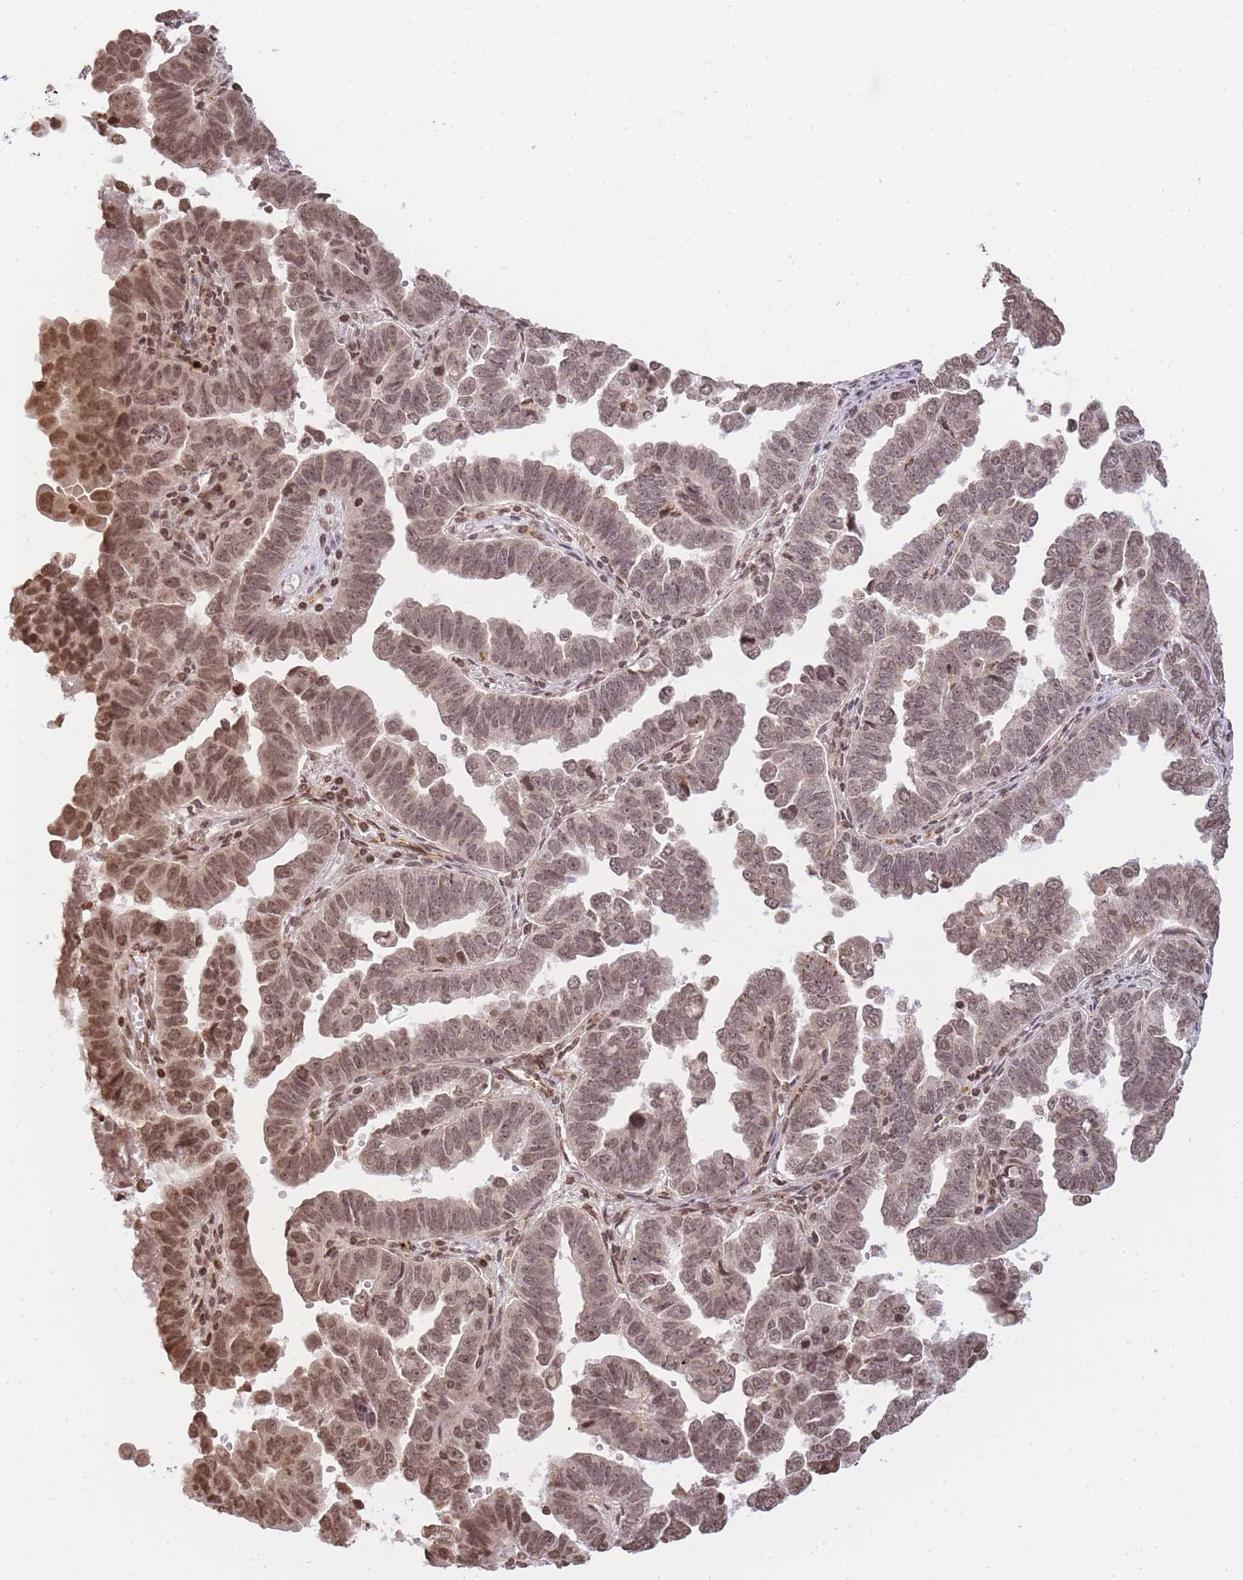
{"staining": {"intensity": "moderate", "quantity": ">75%", "location": "nuclear"}, "tissue": "endometrial cancer", "cell_type": "Tumor cells", "image_type": "cancer", "snomed": [{"axis": "morphology", "description": "Adenocarcinoma, NOS"}, {"axis": "topography", "description": "Endometrium"}], "caption": "High-magnification brightfield microscopy of endometrial cancer (adenocarcinoma) stained with DAB (brown) and counterstained with hematoxylin (blue). tumor cells exhibit moderate nuclear staining is seen in approximately>75% of cells. The protein of interest is stained brown, and the nuclei are stained in blue (DAB (3,3'-diaminobenzidine) IHC with brightfield microscopy, high magnification).", "gene": "WWTR1", "patient": {"sex": "female", "age": 75}}